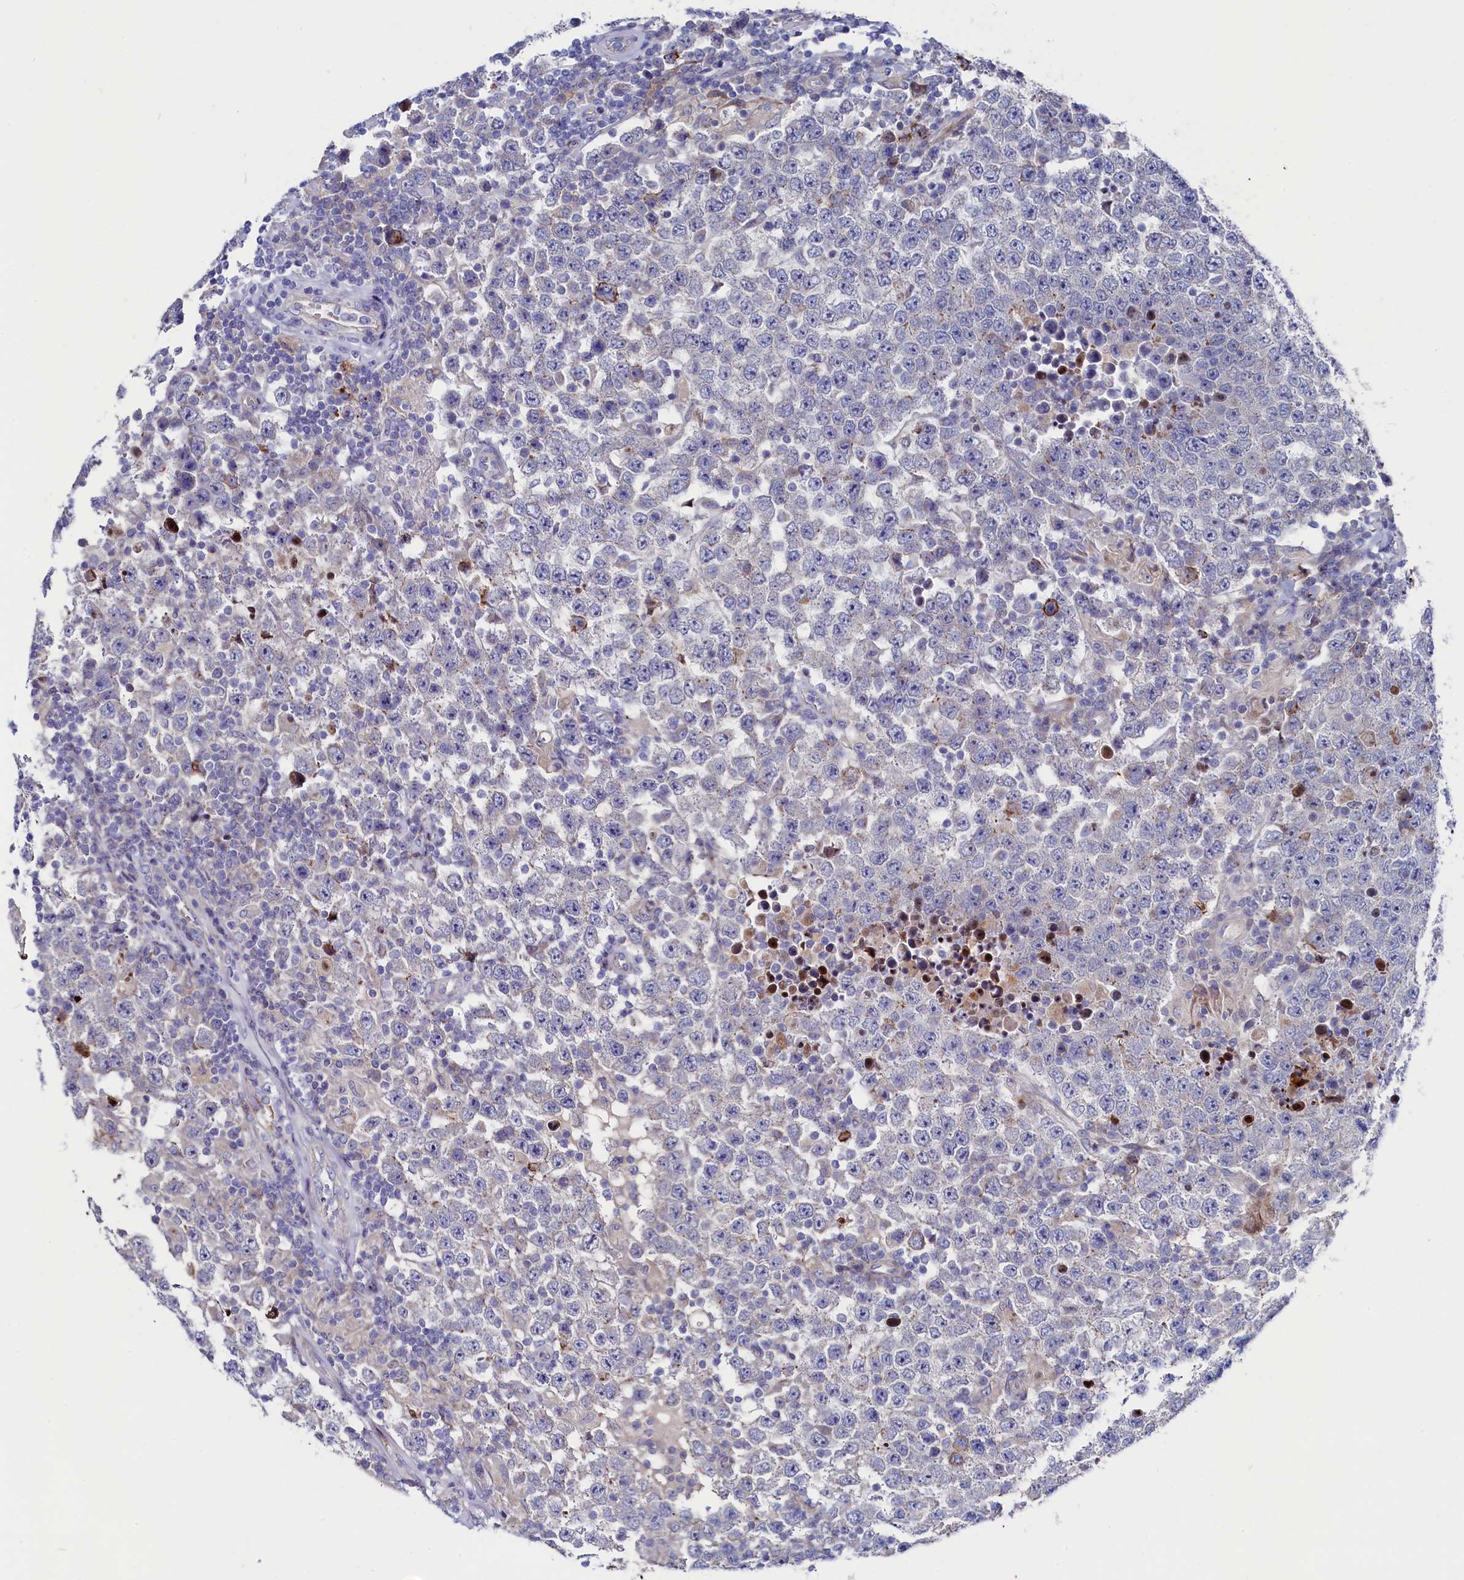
{"staining": {"intensity": "negative", "quantity": "none", "location": "none"}, "tissue": "testis cancer", "cell_type": "Tumor cells", "image_type": "cancer", "snomed": [{"axis": "morphology", "description": "Normal tissue, NOS"}, {"axis": "morphology", "description": "Urothelial carcinoma, High grade"}, {"axis": "morphology", "description": "Seminoma, NOS"}, {"axis": "morphology", "description": "Carcinoma, Embryonal, NOS"}, {"axis": "topography", "description": "Urinary bladder"}, {"axis": "topography", "description": "Testis"}], "caption": "Image shows no protein expression in tumor cells of urothelial carcinoma (high-grade) (testis) tissue.", "gene": "NUDT7", "patient": {"sex": "male", "age": 41}}